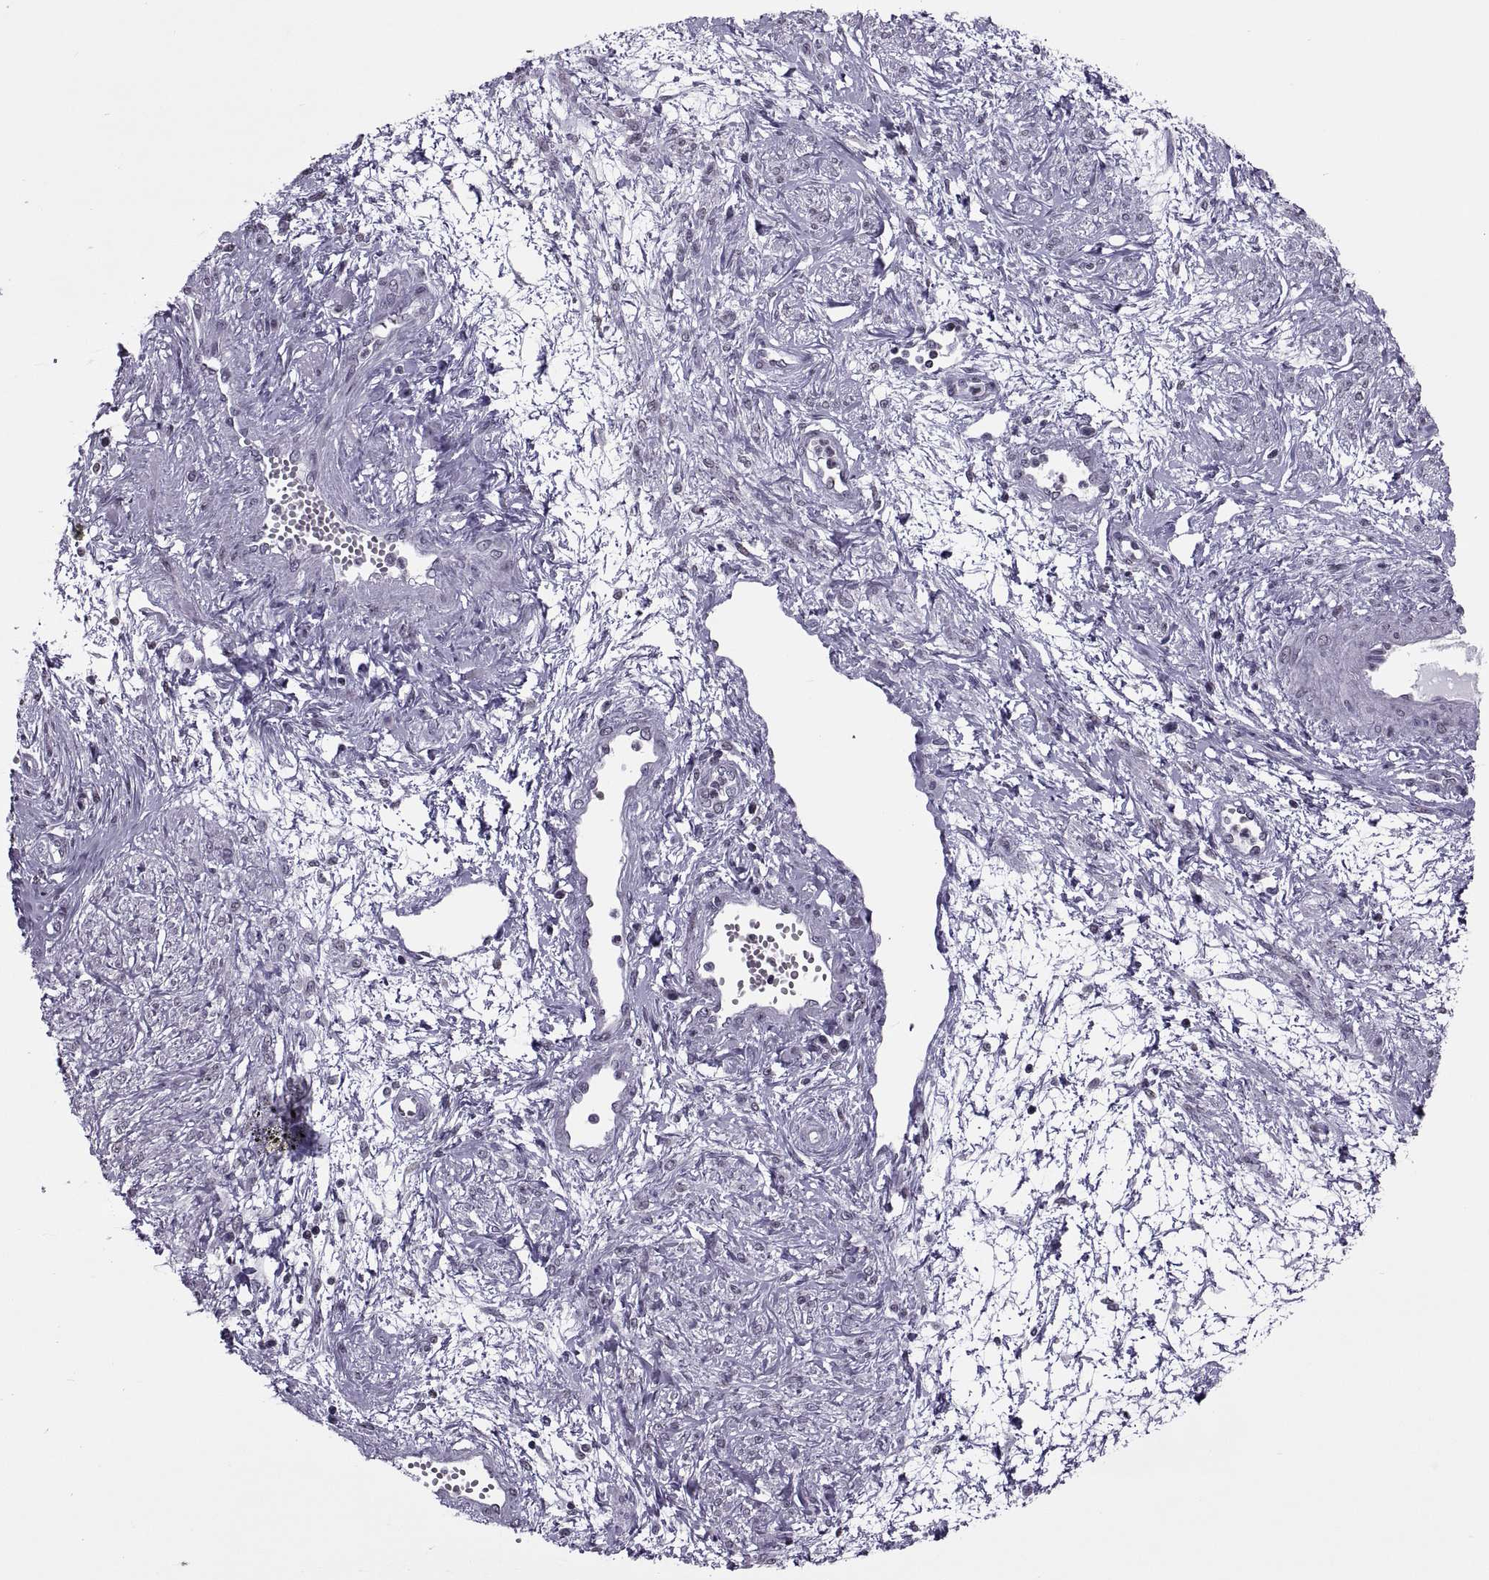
{"staining": {"intensity": "negative", "quantity": "none", "location": "none"}, "tissue": "cervical cancer", "cell_type": "Tumor cells", "image_type": "cancer", "snomed": [{"axis": "morphology", "description": "Squamous cell carcinoma, NOS"}, {"axis": "topography", "description": "Cervix"}], "caption": "This is an IHC histopathology image of human cervical cancer (squamous cell carcinoma). There is no staining in tumor cells.", "gene": "H1-8", "patient": {"sex": "female", "age": 34}}